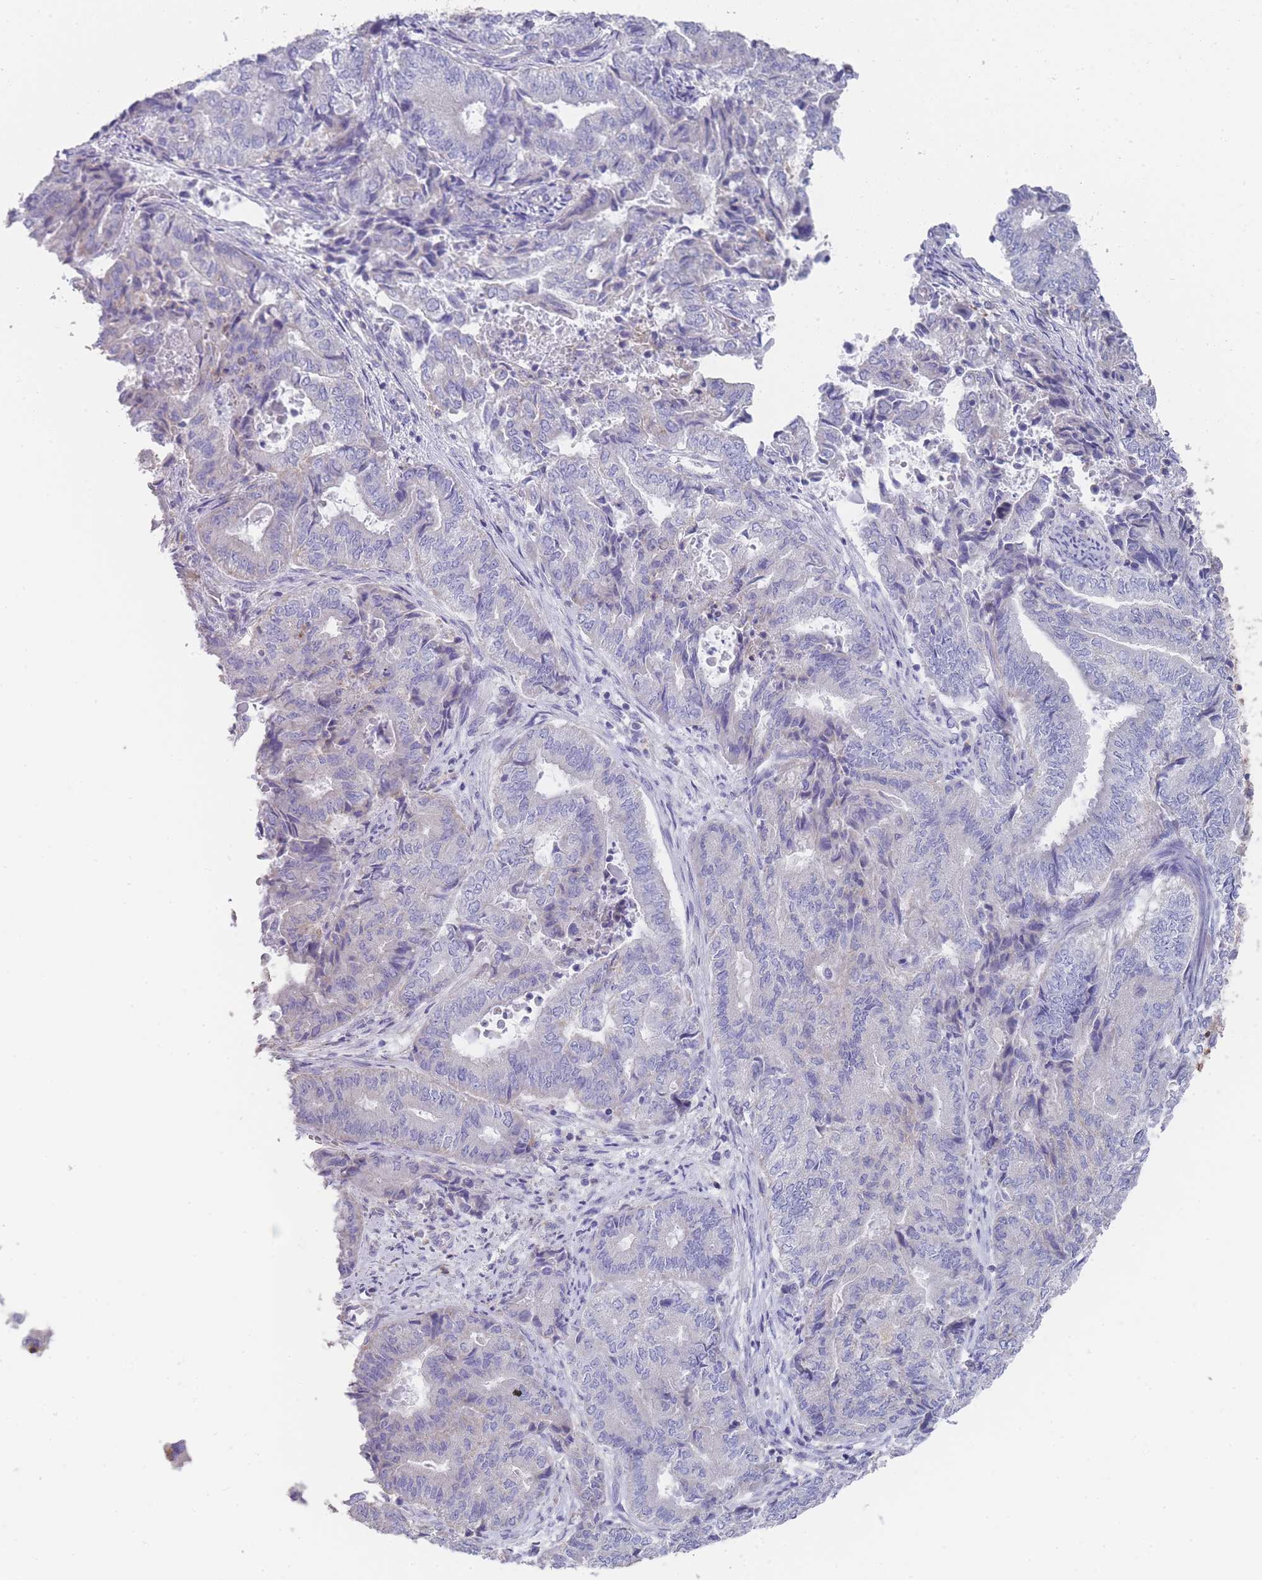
{"staining": {"intensity": "negative", "quantity": "none", "location": "none"}, "tissue": "endometrial cancer", "cell_type": "Tumor cells", "image_type": "cancer", "snomed": [{"axis": "morphology", "description": "Adenocarcinoma, NOS"}, {"axis": "topography", "description": "Endometrium"}], "caption": "Photomicrograph shows no protein staining in tumor cells of endometrial cancer tissue.", "gene": "SCCPDH", "patient": {"sex": "female", "age": 80}}